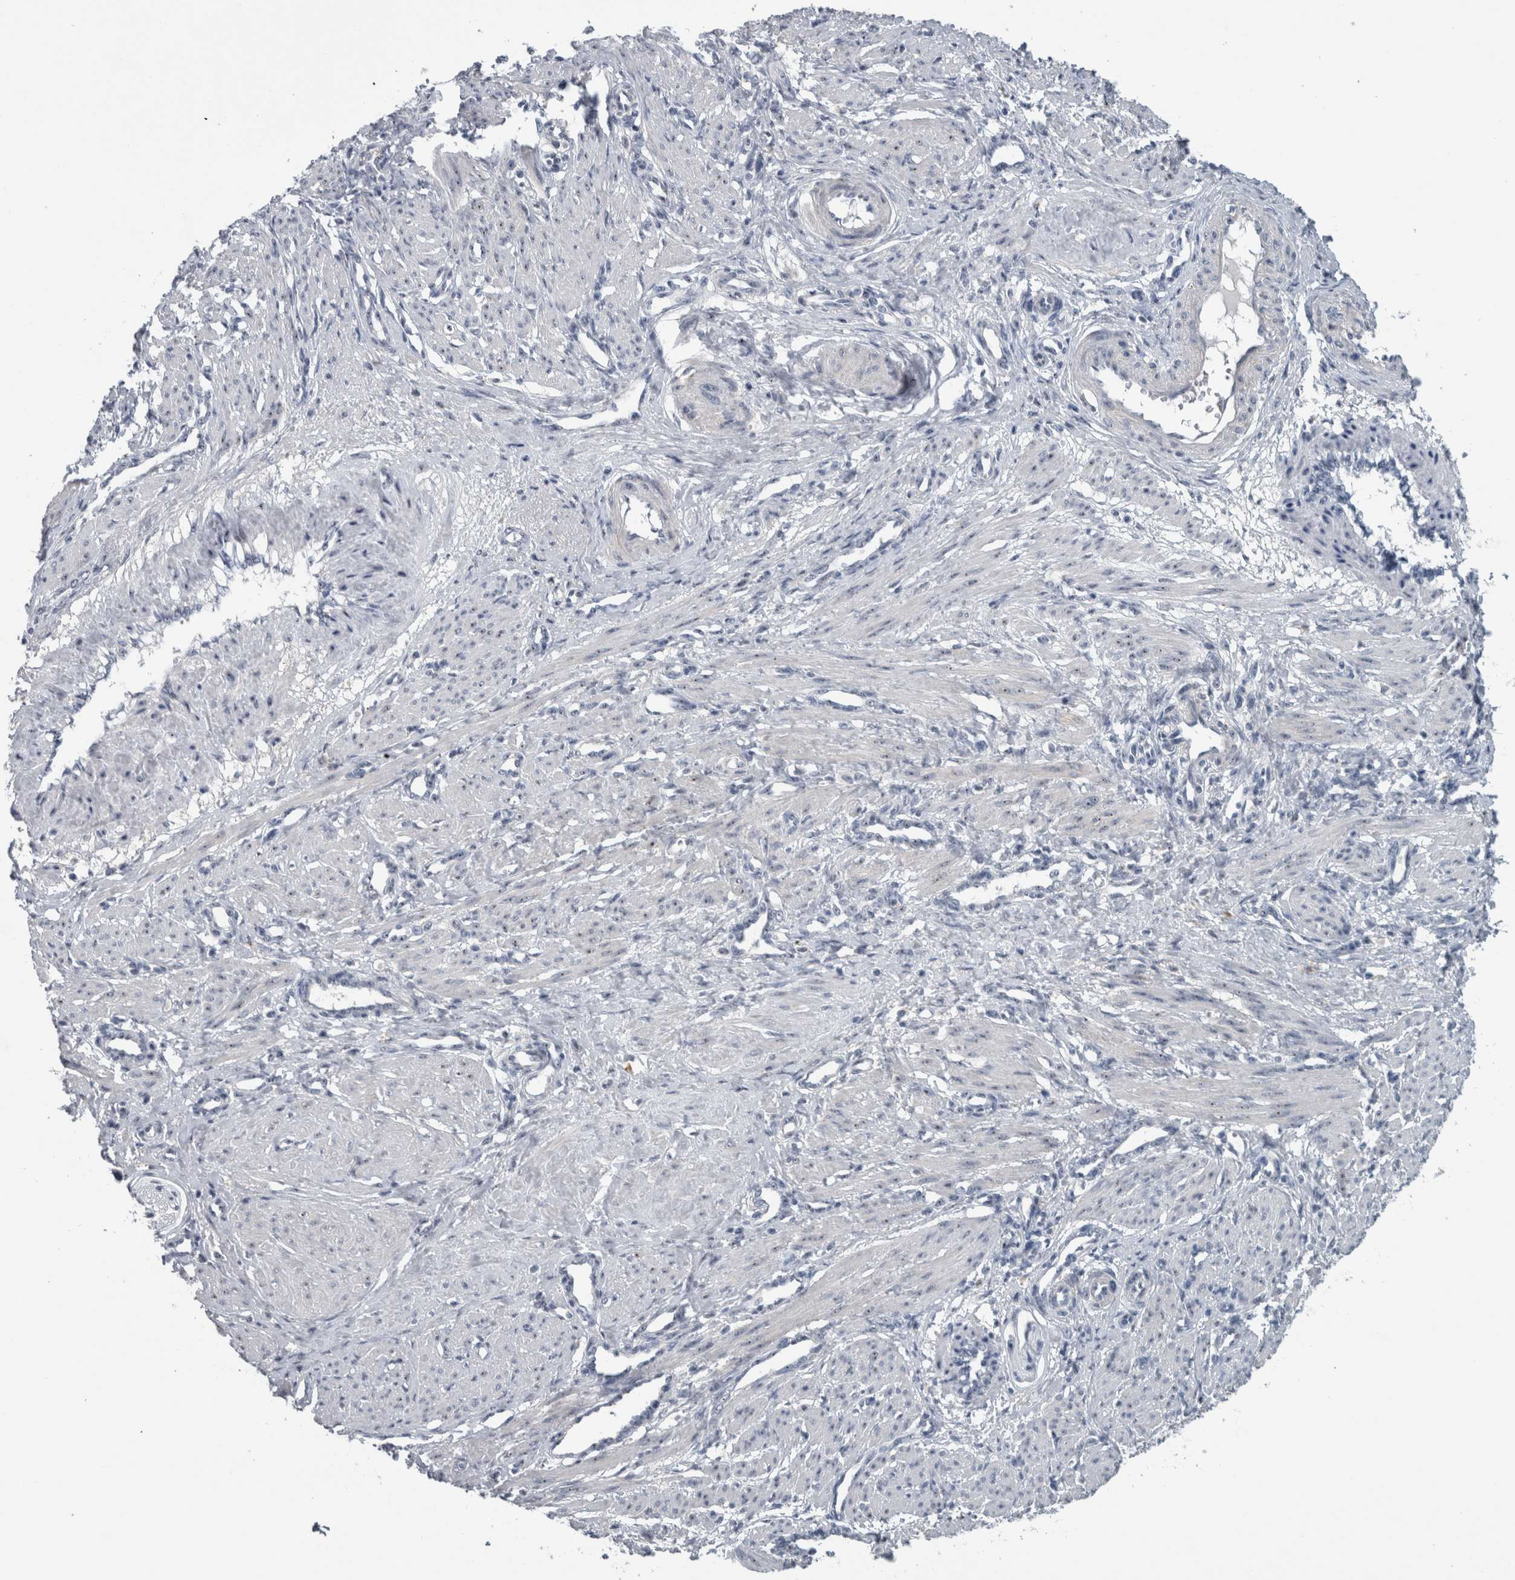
{"staining": {"intensity": "negative", "quantity": "none", "location": "none"}, "tissue": "smooth muscle", "cell_type": "Smooth muscle cells", "image_type": "normal", "snomed": [{"axis": "morphology", "description": "Normal tissue, NOS"}, {"axis": "topography", "description": "Endometrium"}], "caption": "Immunohistochemical staining of unremarkable smooth muscle exhibits no significant expression in smooth muscle cells.", "gene": "UTP6", "patient": {"sex": "female", "age": 33}}